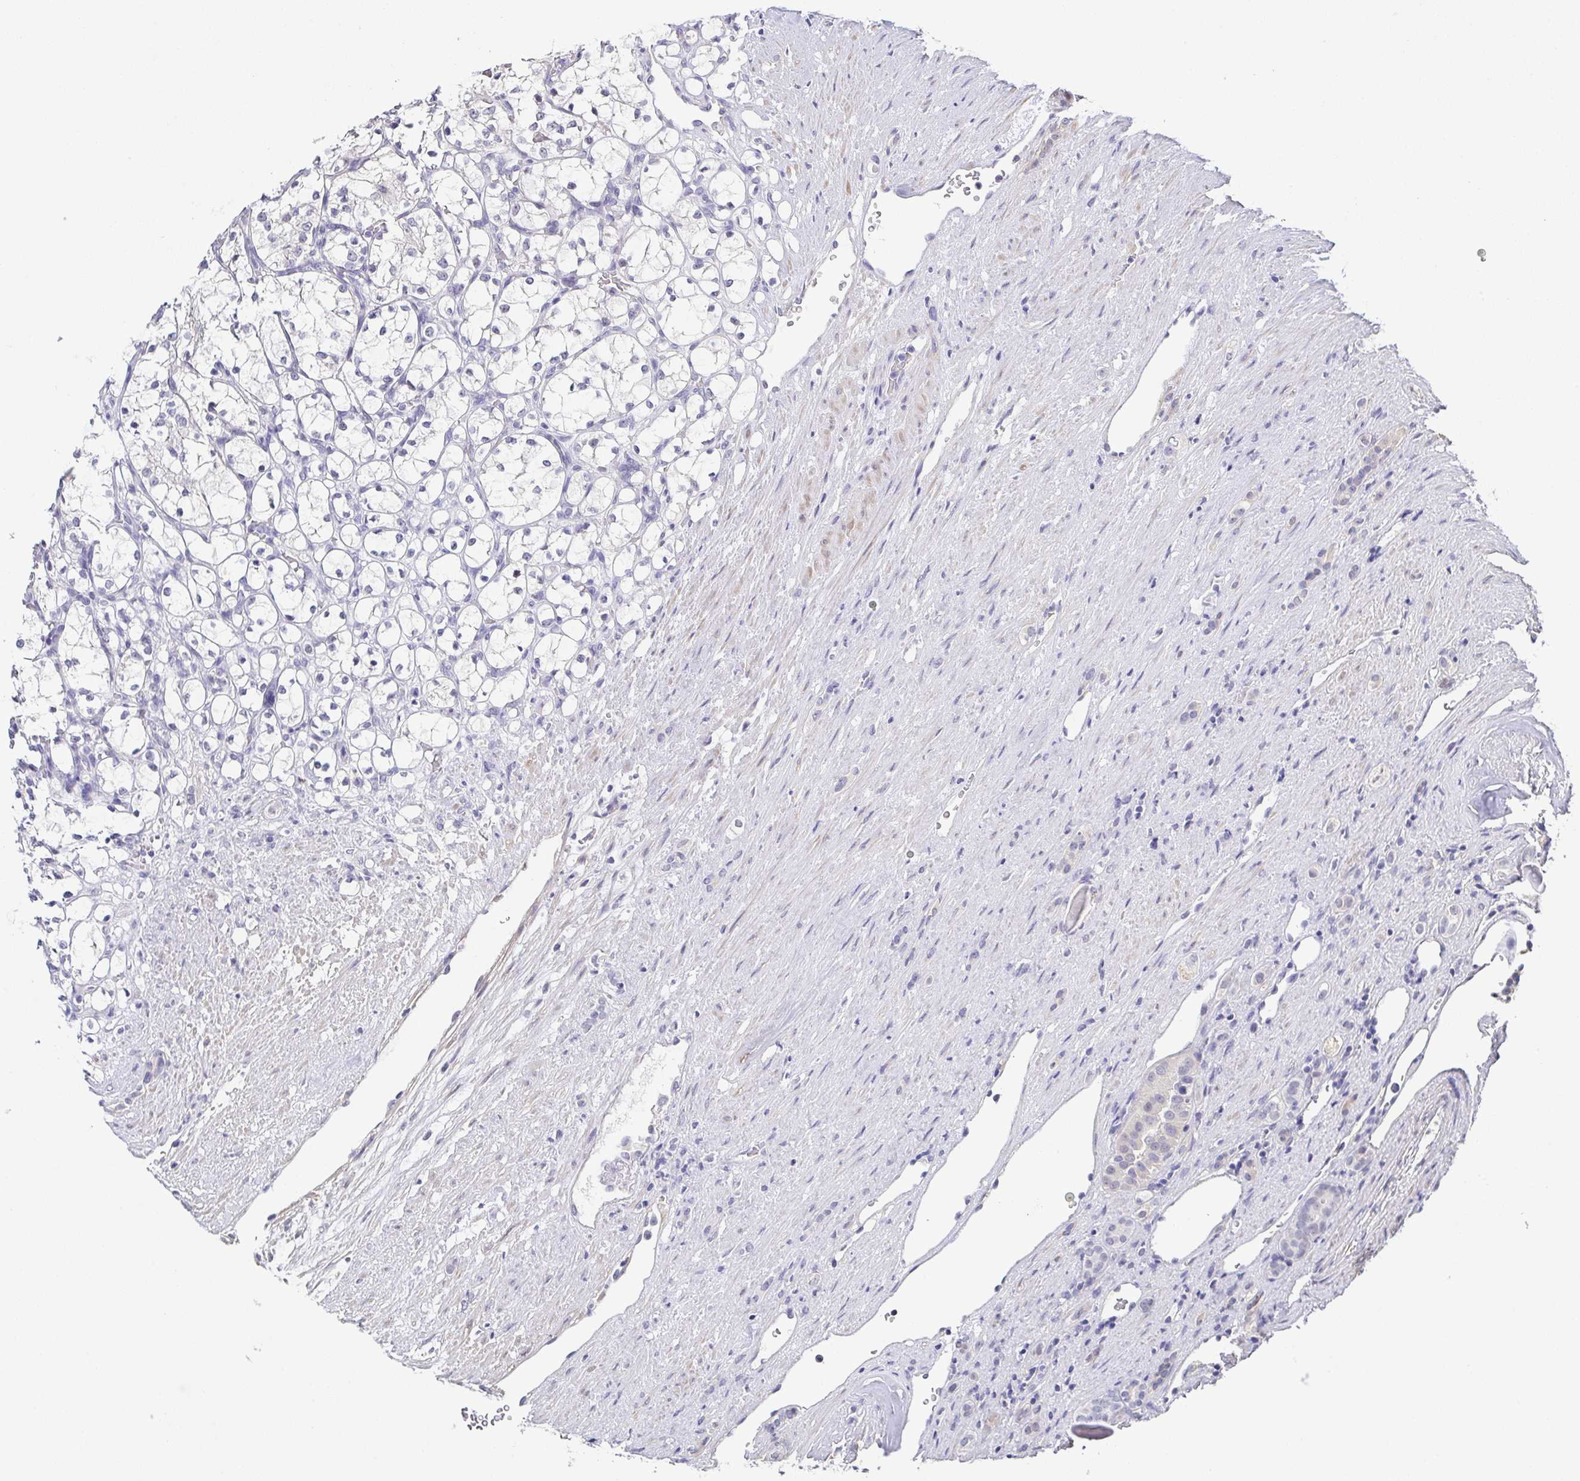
{"staining": {"intensity": "negative", "quantity": "none", "location": "none"}, "tissue": "renal cancer", "cell_type": "Tumor cells", "image_type": "cancer", "snomed": [{"axis": "morphology", "description": "Adenocarcinoma, NOS"}, {"axis": "topography", "description": "Kidney"}], "caption": "The micrograph demonstrates no significant staining in tumor cells of adenocarcinoma (renal).", "gene": "NEFH", "patient": {"sex": "female", "age": 69}}